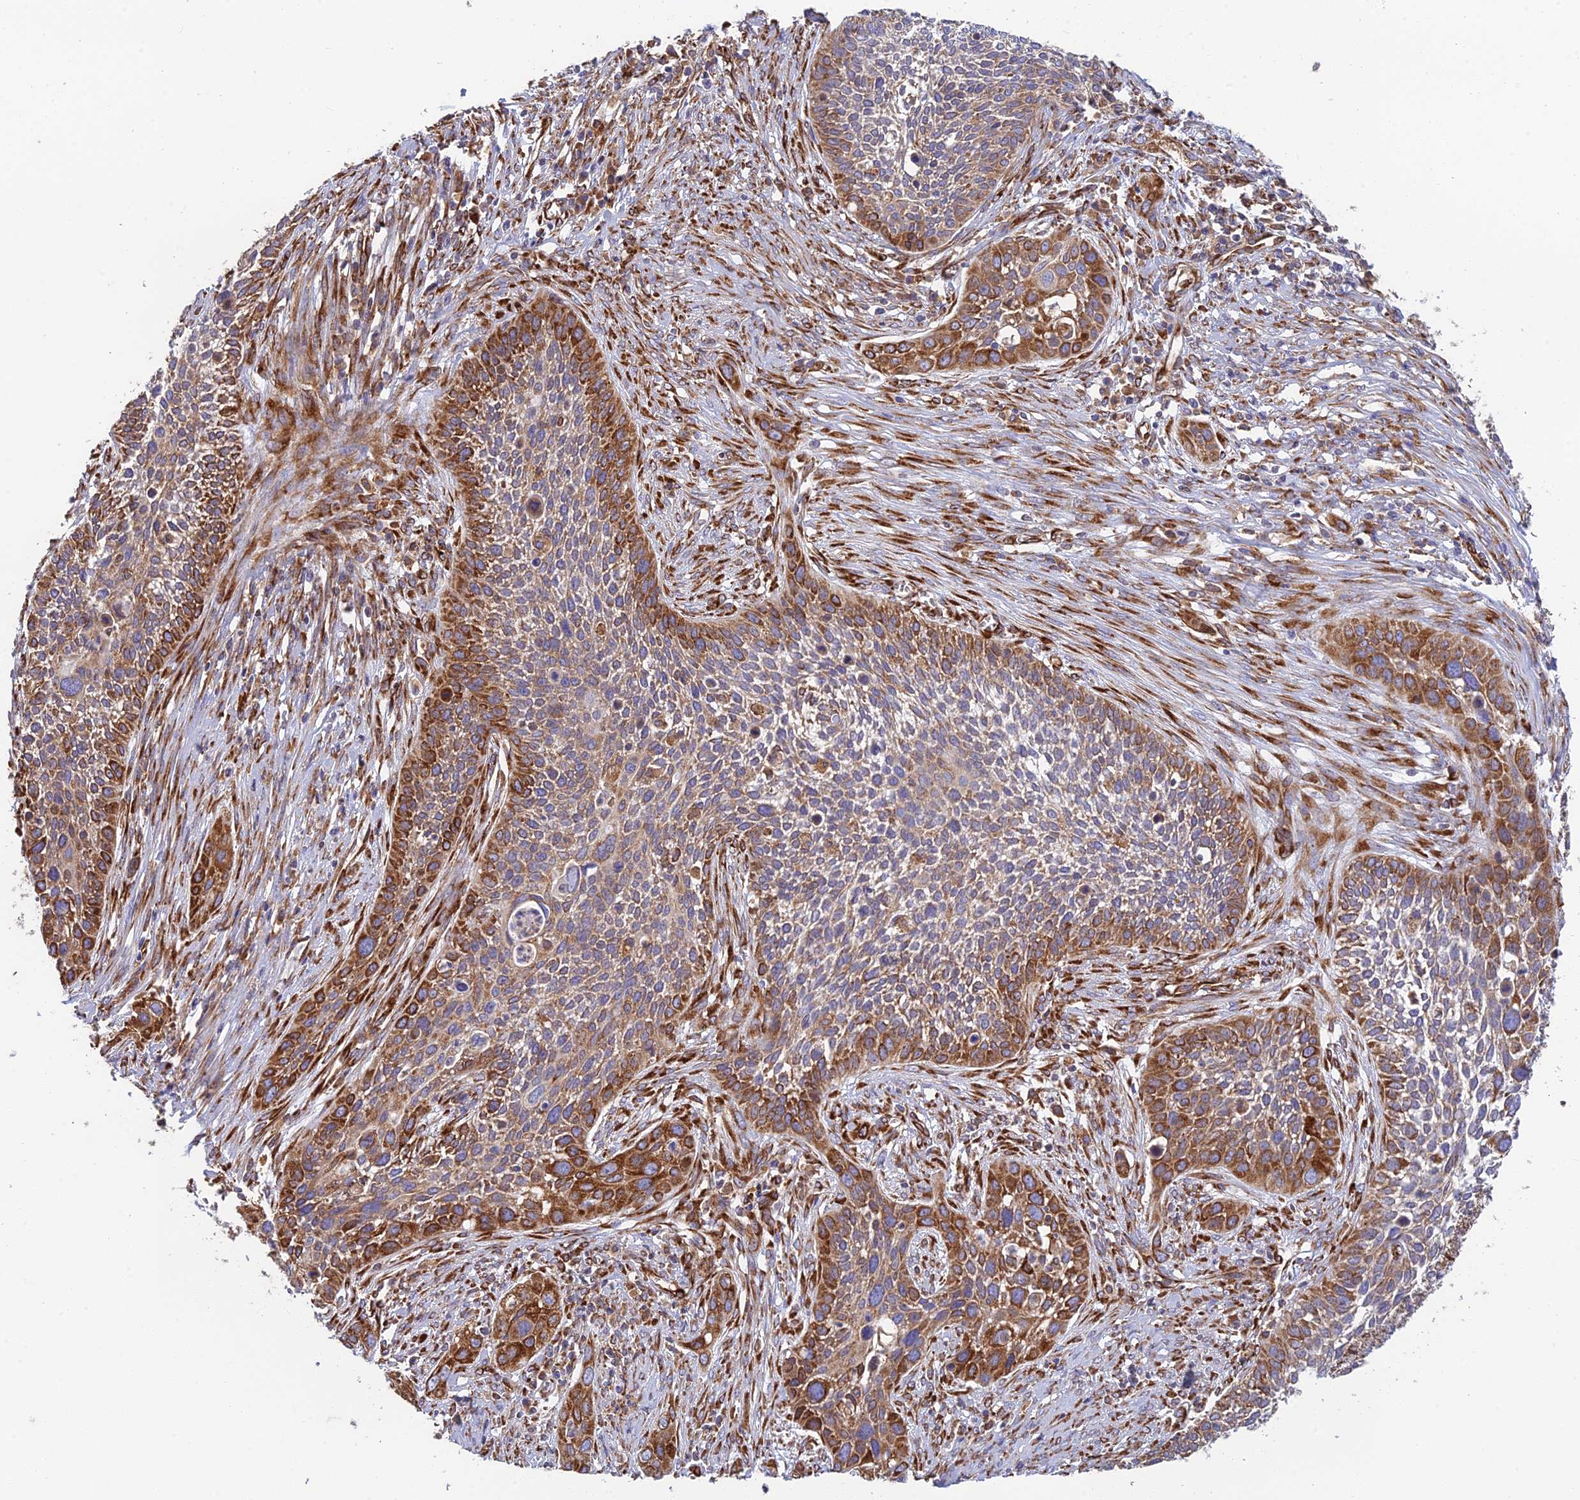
{"staining": {"intensity": "strong", "quantity": "25%-75%", "location": "cytoplasmic/membranous"}, "tissue": "cervical cancer", "cell_type": "Tumor cells", "image_type": "cancer", "snomed": [{"axis": "morphology", "description": "Squamous cell carcinoma, NOS"}, {"axis": "topography", "description": "Cervix"}], "caption": "Immunohistochemistry (IHC) (DAB (3,3'-diaminobenzidine)) staining of human cervical cancer demonstrates strong cytoplasmic/membranous protein staining in about 25%-75% of tumor cells.", "gene": "CCDC69", "patient": {"sex": "female", "age": 34}}